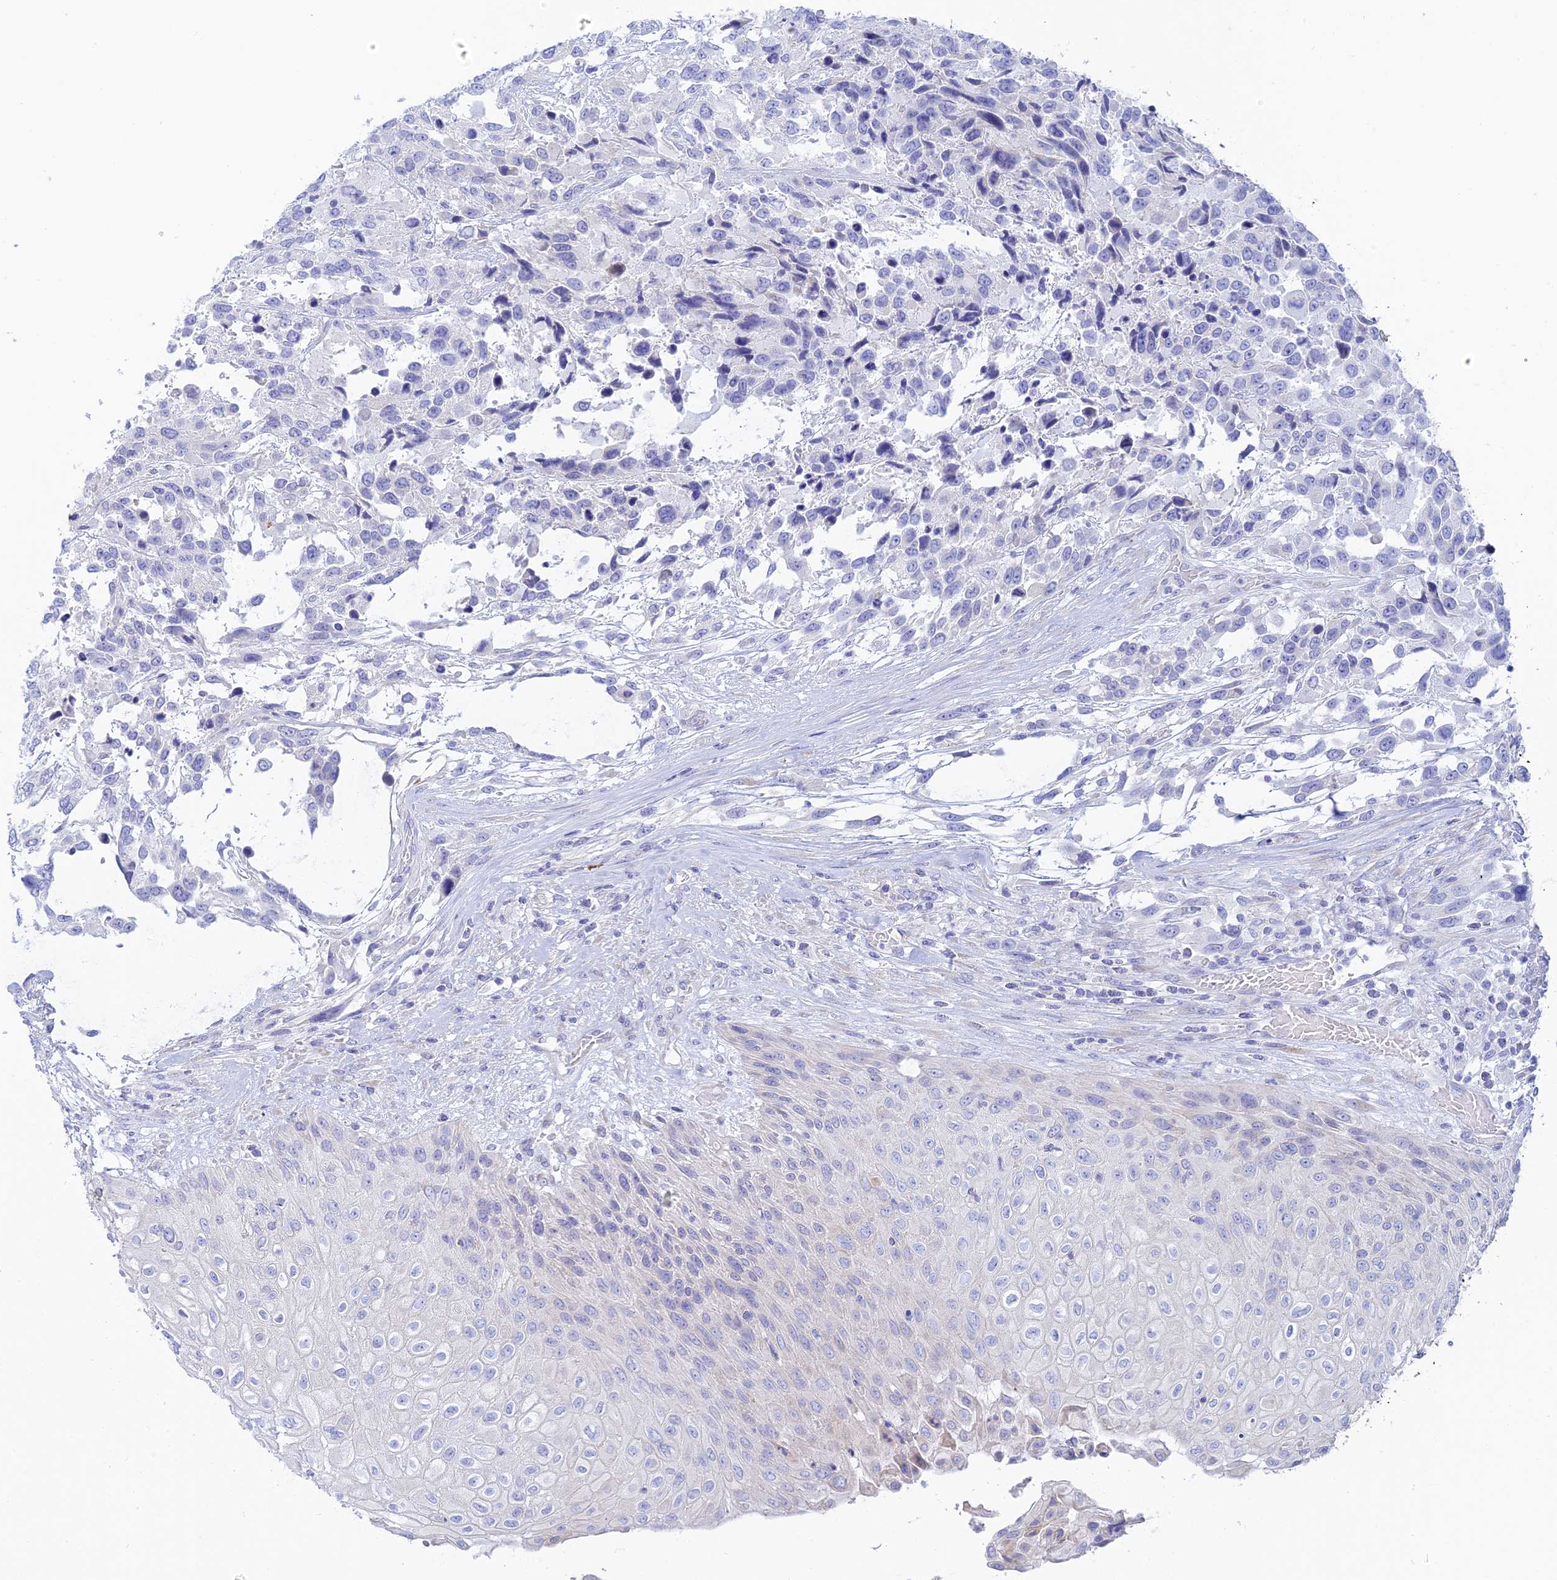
{"staining": {"intensity": "negative", "quantity": "none", "location": "none"}, "tissue": "urothelial cancer", "cell_type": "Tumor cells", "image_type": "cancer", "snomed": [{"axis": "morphology", "description": "Urothelial carcinoma, High grade"}, {"axis": "topography", "description": "Urinary bladder"}], "caption": "High power microscopy photomicrograph of an immunohistochemistry histopathology image of urothelial carcinoma (high-grade), revealing no significant expression in tumor cells. The staining was performed using DAB to visualize the protein expression in brown, while the nuclei were stained in blue with hematoxylin (Magnification: 20x).", "gene": "CEP152", "patient": {"sex": "female", "age": 70}}